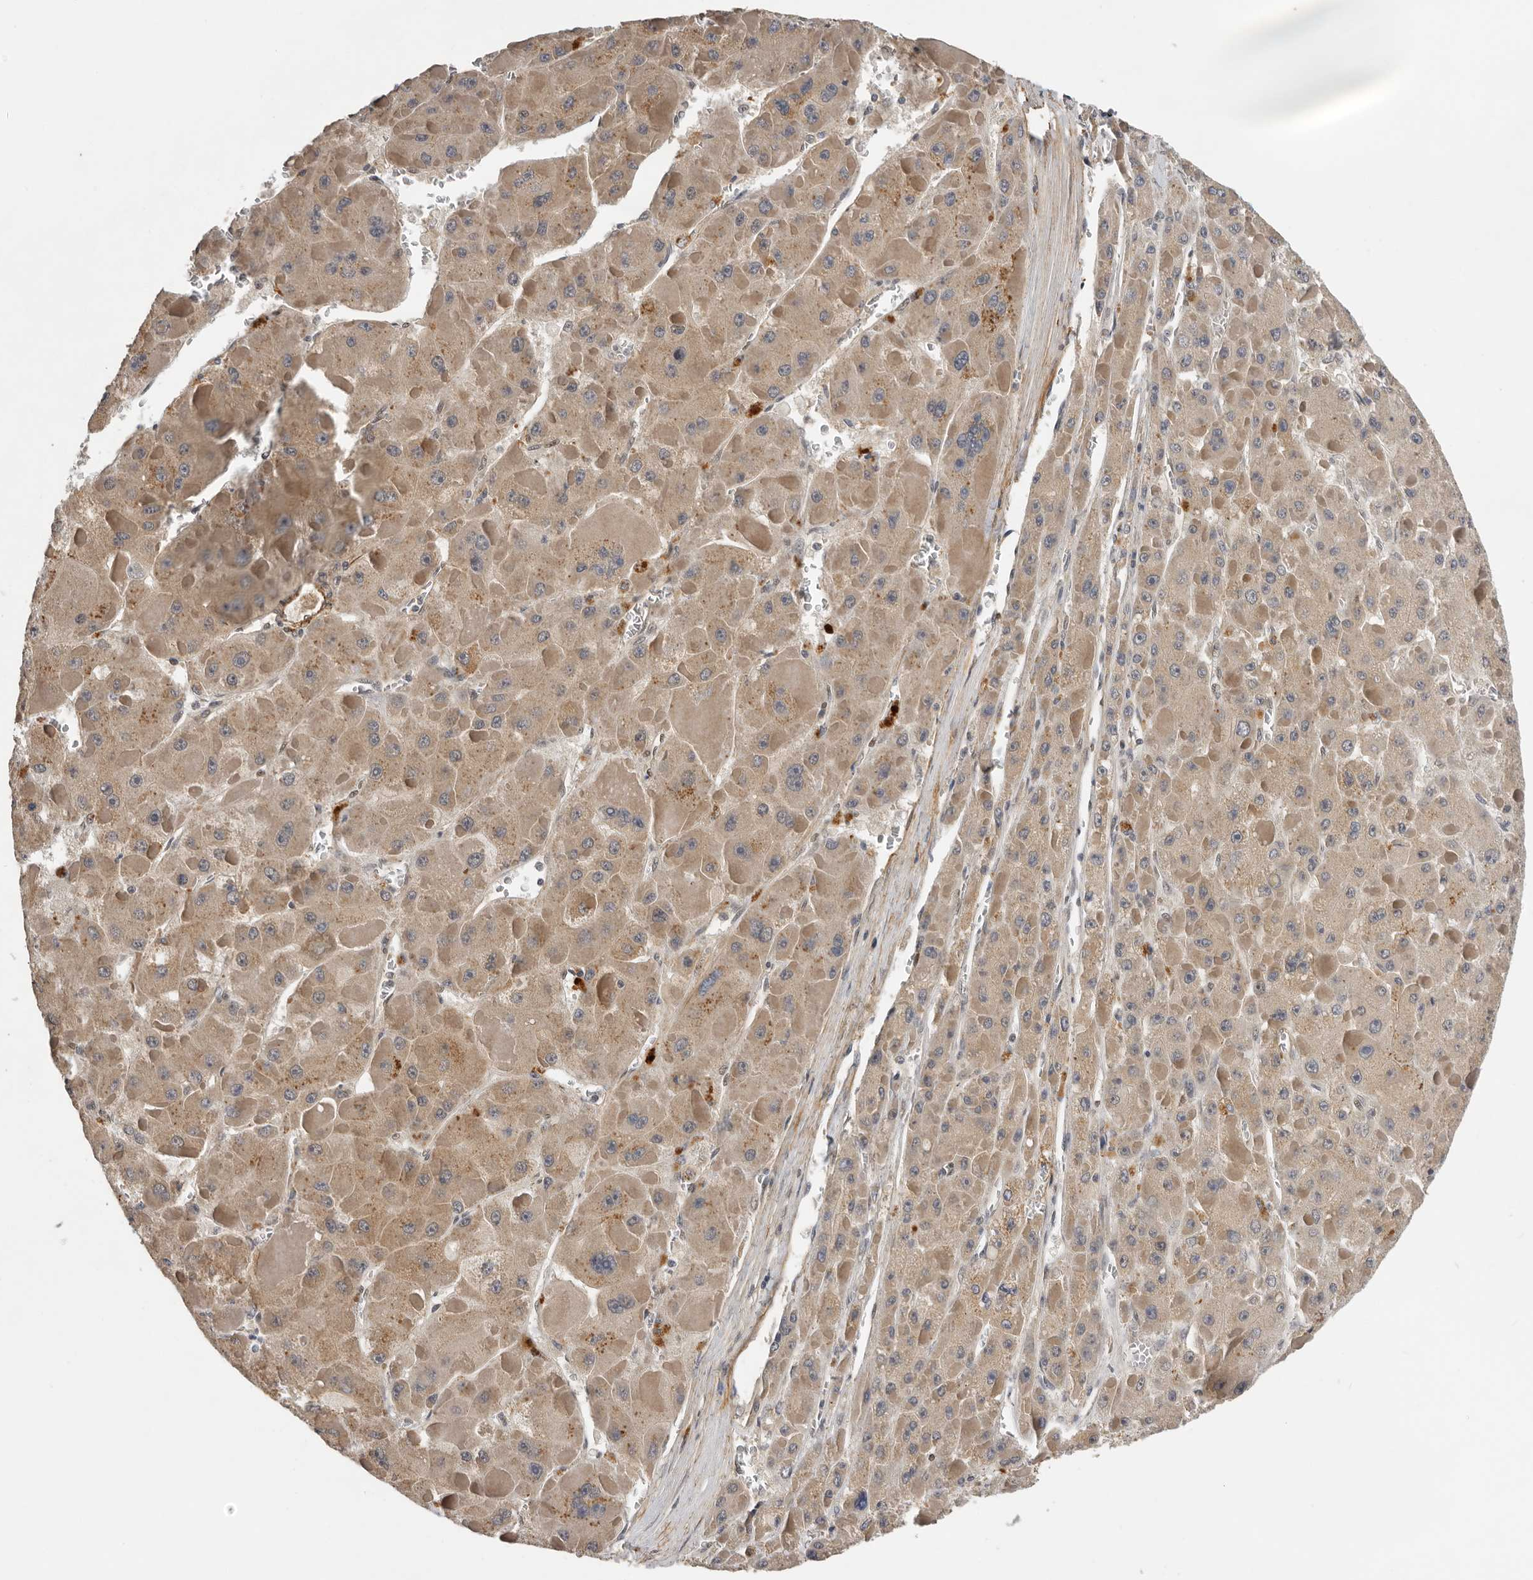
{"staining": {"intensity": "moderate", "quantity": ">75%", "location": "cytoplasmic/membranous"}, "tissue": "liver cancer", "cell_type": "Tumor cells", "image_type": "cancer", "snomed": [{"axis": "morphology", "description": "Carcinoma, Hepatocellular, NOS"}, {"axis": "topography", "description": "Liver"}], "caption": "Liver cancer was stained to show a protein in brown. There is medium levels of moderate cytoplasmic/membranous expression in approximately >75% of tumor cells. (IHC, brightfield microscopy, high magnification).", "gene": "RNF157", "patient": {"sex": "female", "age": 73}}